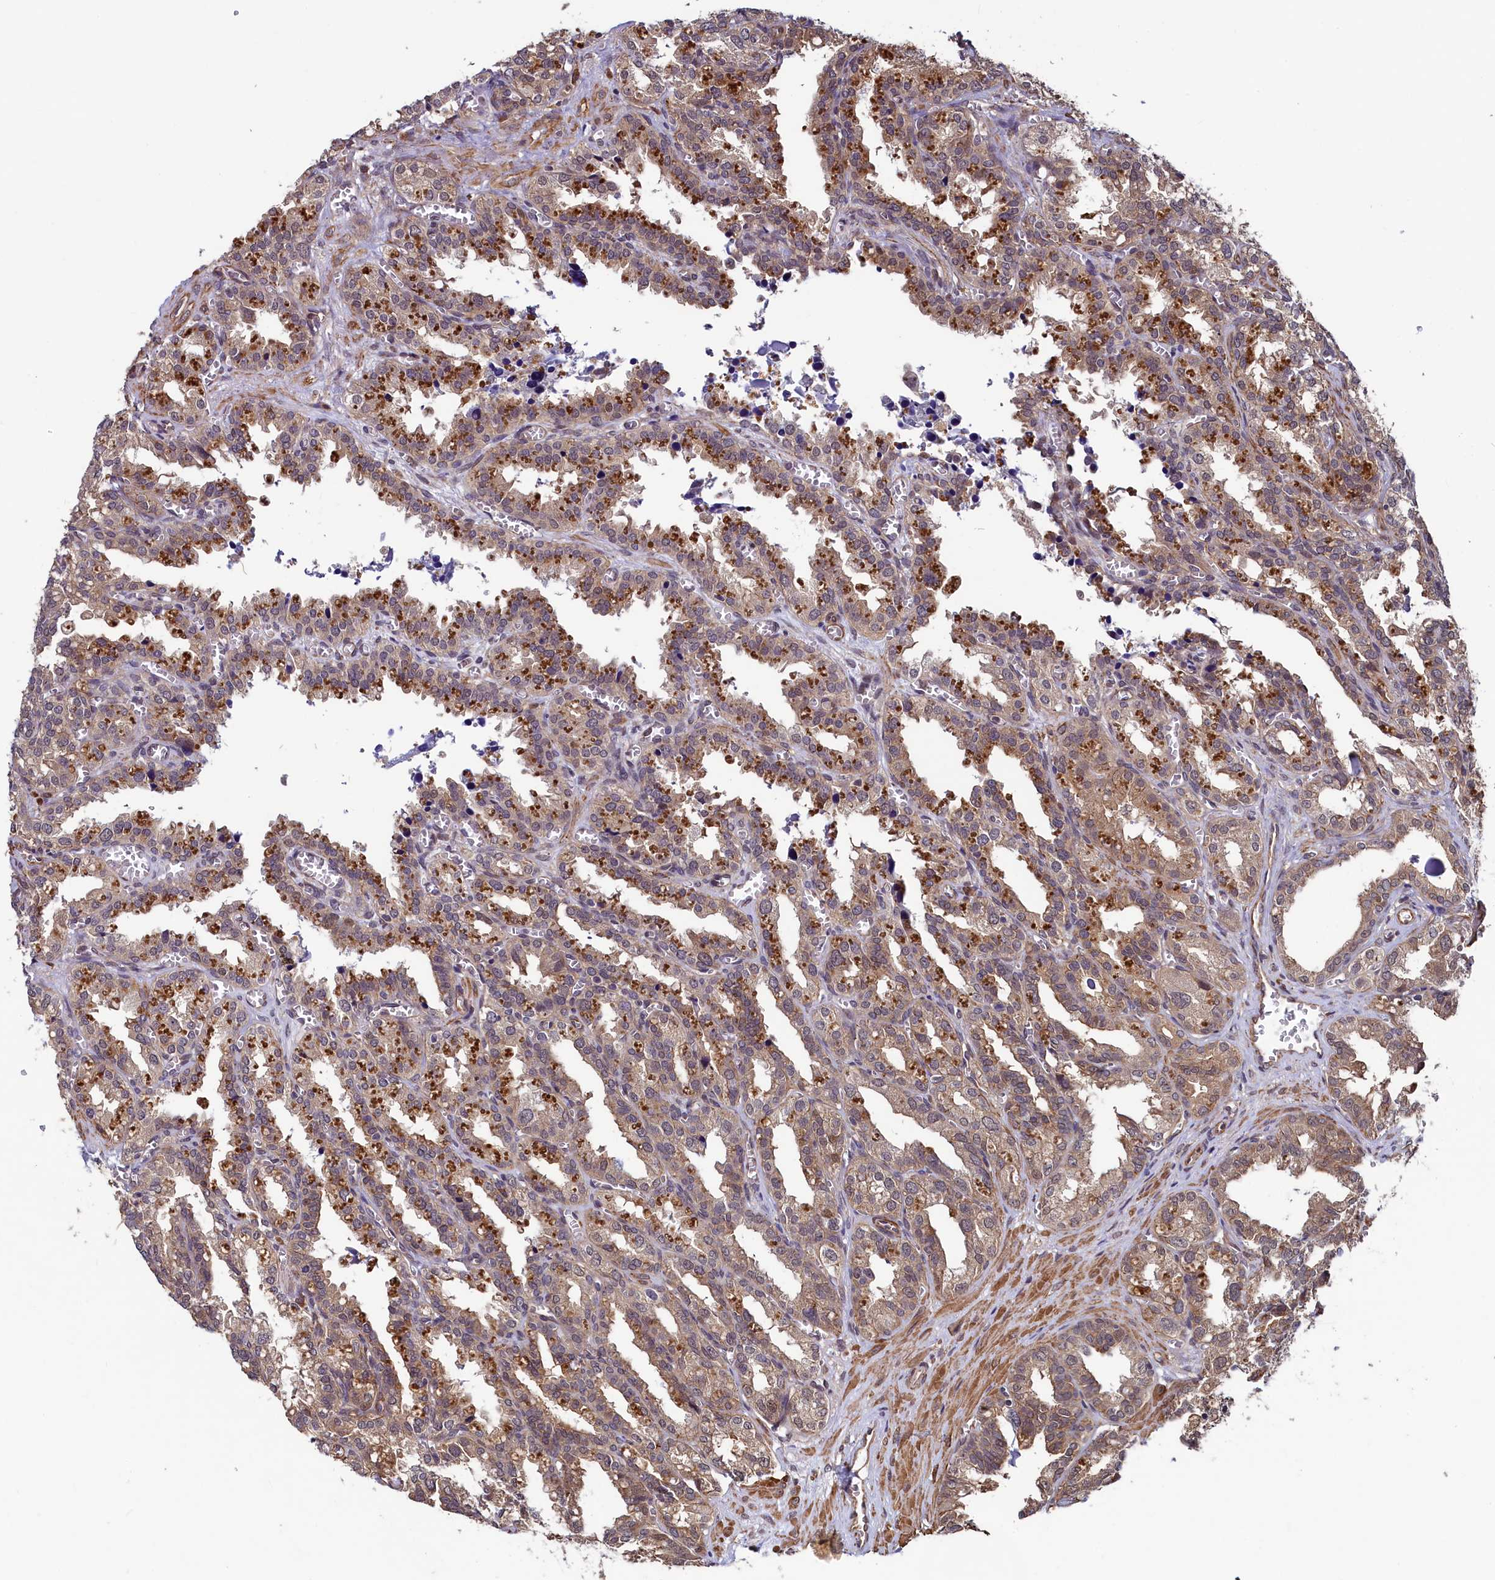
{"staining": {"intensity": "moderate", "quantity": "25%-75%", "location": "cytoplasmic/membranous,nuclear"}, "tissue": "seminal vesicle", "cell_type": "Glandular cells", "image_type": "normal", "snomed": [{"axis": "morphology", "description": "Normal tissue, NOS"}, {"axis": "topography", "description": "Prostate"}, {"axis": "topography", "description": "Seminal veicle"}], "caption": "IHC of benign seminal vesicle shows medium levels of moderate cytoplasmic/membranous,nuclear staining in approximately 25%-75% of glandular cells.", "gene": "LEO1", "patient": {"sex": "male", "age": 51}}